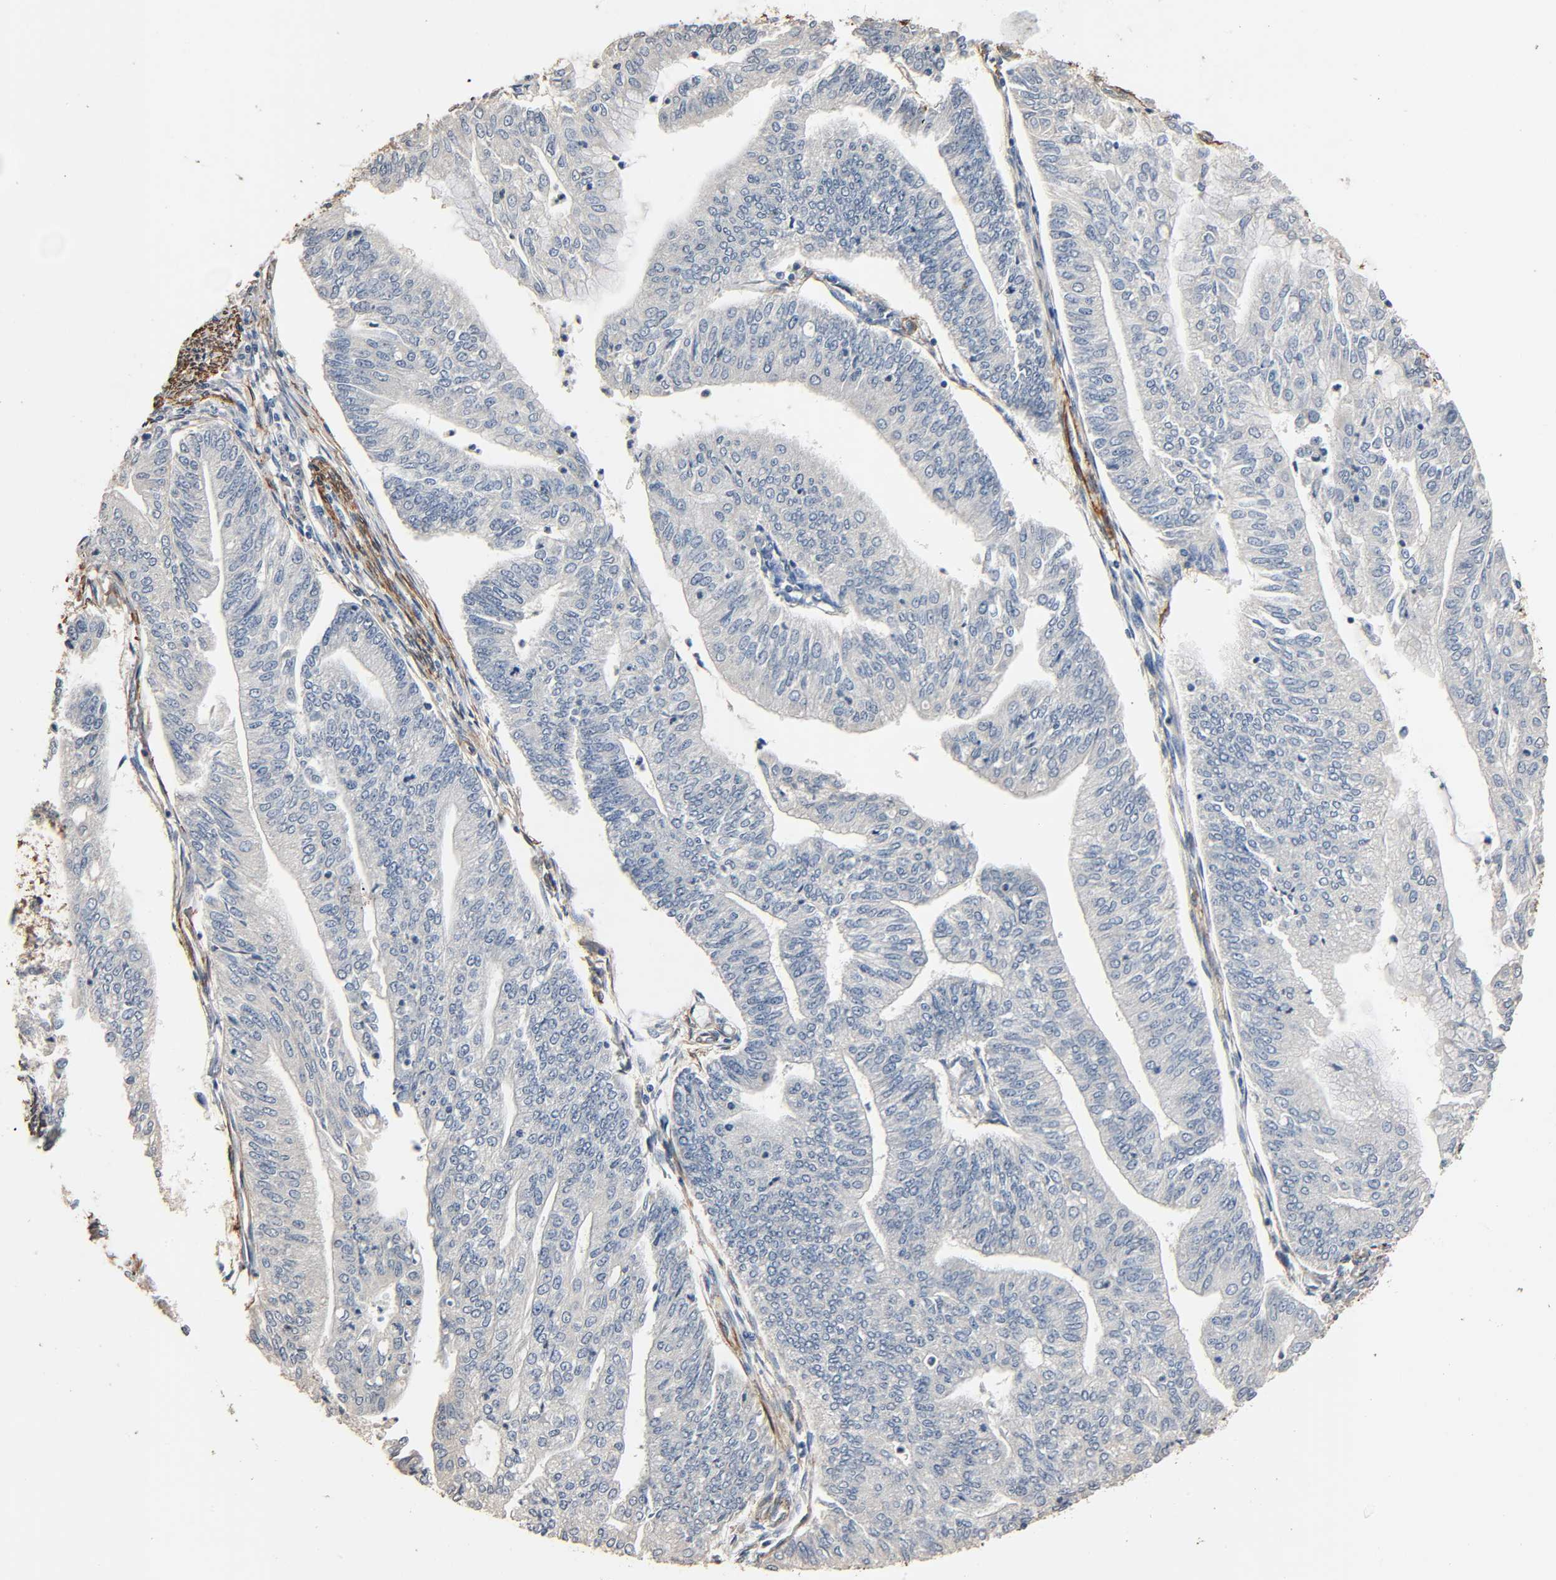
{"staining": {"intensity": "negative", "quantity": "none", "location": "none"}, "tissue": "endometrial cancer", "cell_type": "Tumor cells", "image_type": "cancer", "snomed": [{"axis": "morphology", "description": "Adenocarcinoma, NOS"}, {"axis": "topography", "description": "Endometrium"}], "caption": "DAB immunohistochemical staining of human adenocarcinoma (endometrial) demonstrates no significant expression in tumor cells. (Stains: DAB IHC with hematoxylin counter stain, Microscopy: brightfield microscopy at high magnification).", "gene": "GSTA3", "patient": {"sex": "female", "age": 59}}